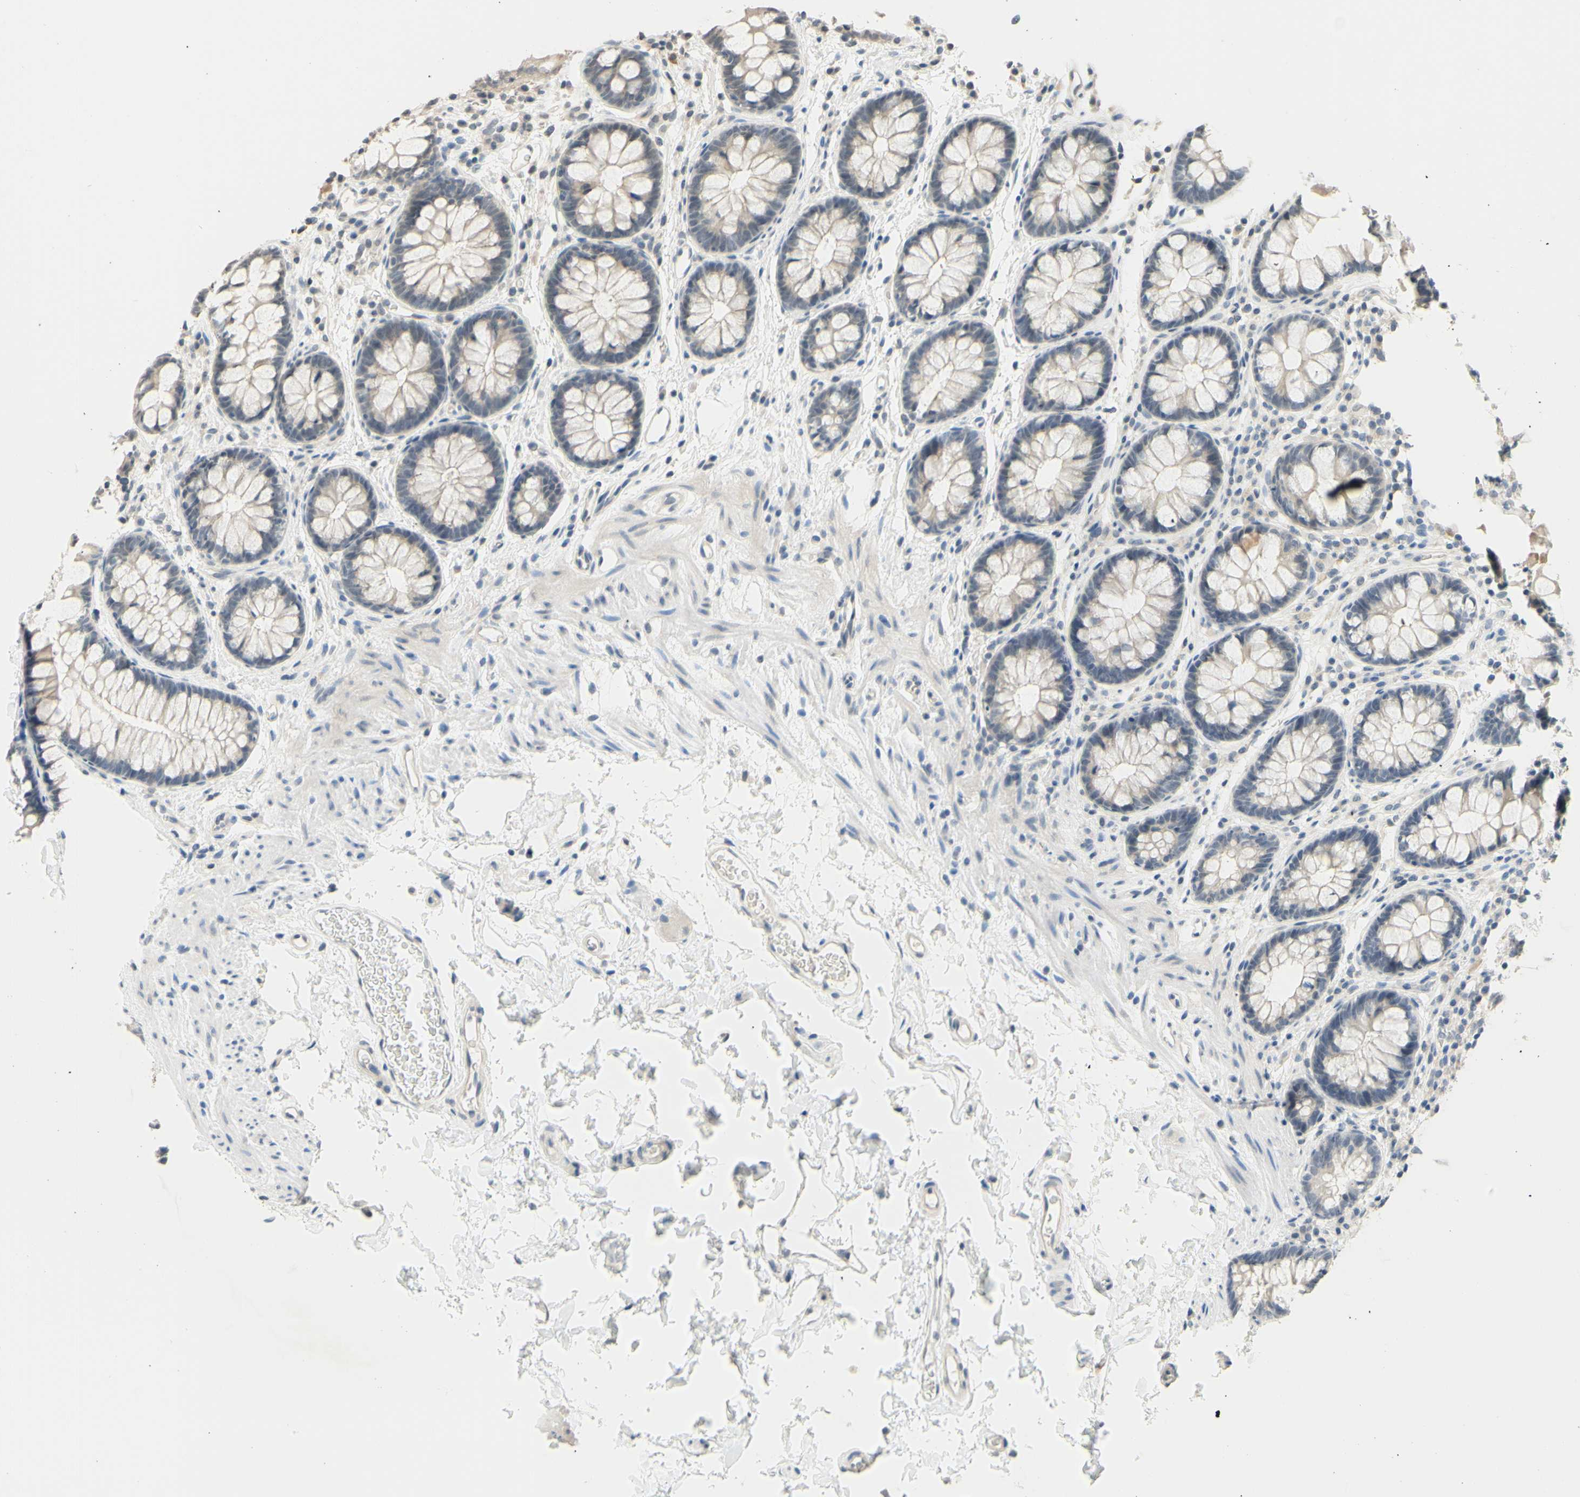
{"staining": {"intensity": "negative", "quantity": "none", "location": "none"}, "tissue": "colon", "cell_type": "Endothelial cells", "image_type": "normal", "snomed": [{"axis": "morphology", "description": "Normal tissue, NOS"}, {"axis": "topography", "description": "Colon"}], "caption": "Human colon stained for a protein using immunohistochemistry (IHC) exhibits no expression in endothelial cells.", "gene": "MAG", "patient": {"sex": "female", "age": 80}}